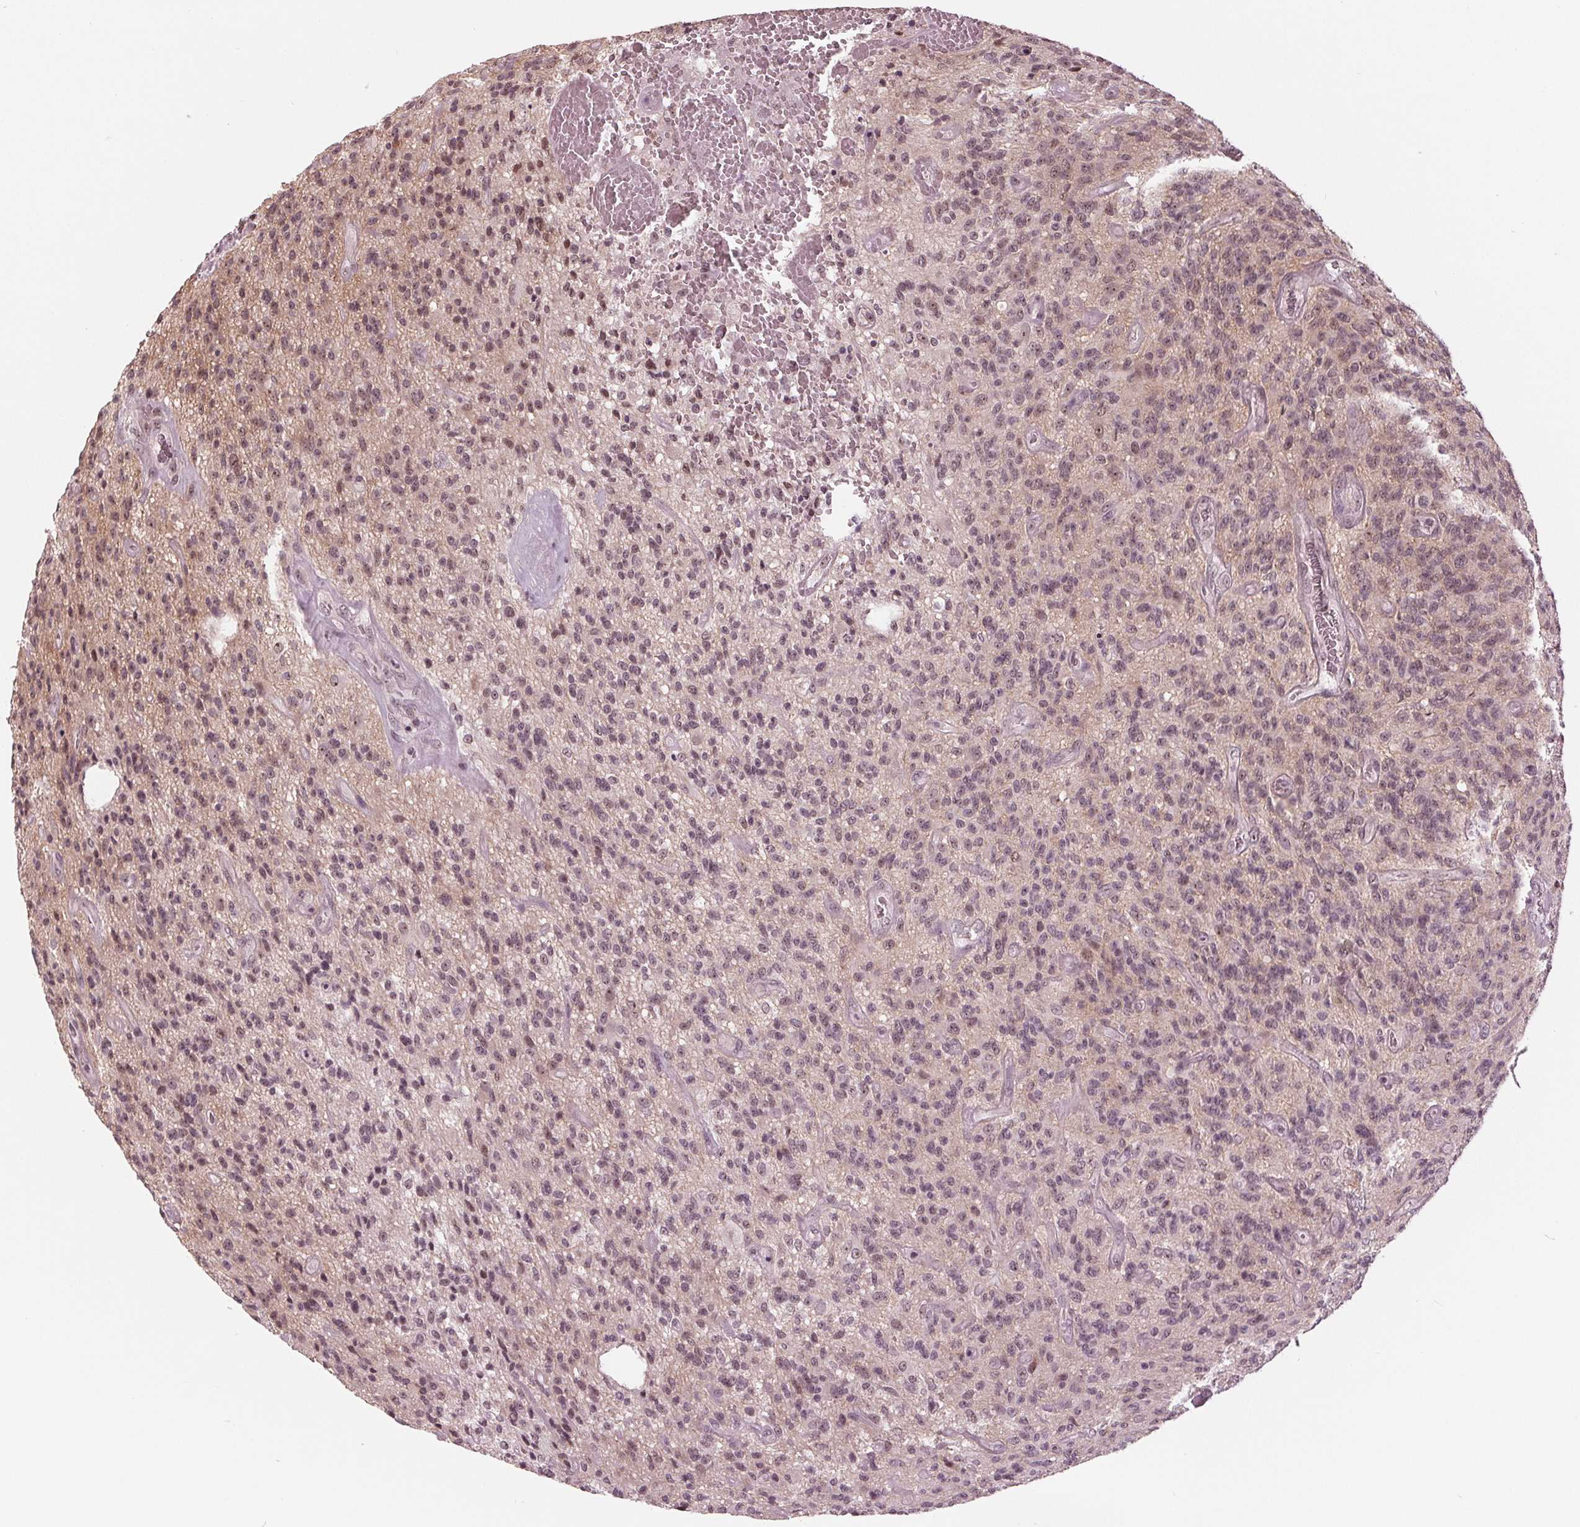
{"staining": {"intensity": "weak", "quantity": "25%-75%", "location": "nuclear"}, "tissue": "glioma", "cell_type": "Tumor cells", "image_type": "cancer", "snomed": [{"axis": "morphology", "description": "Glioma, malignant, High grade"}, {"axis": "topography", "description": "Brain"}], "caption": "This histopathology image demonstrates immunohistochemistry (IHC) staining of human glioma, with low weak nuclear positivity in about 25%-75% of tumor cells.", "gene": "SLX4", "patient": {"sex": "male", "age": 76}}